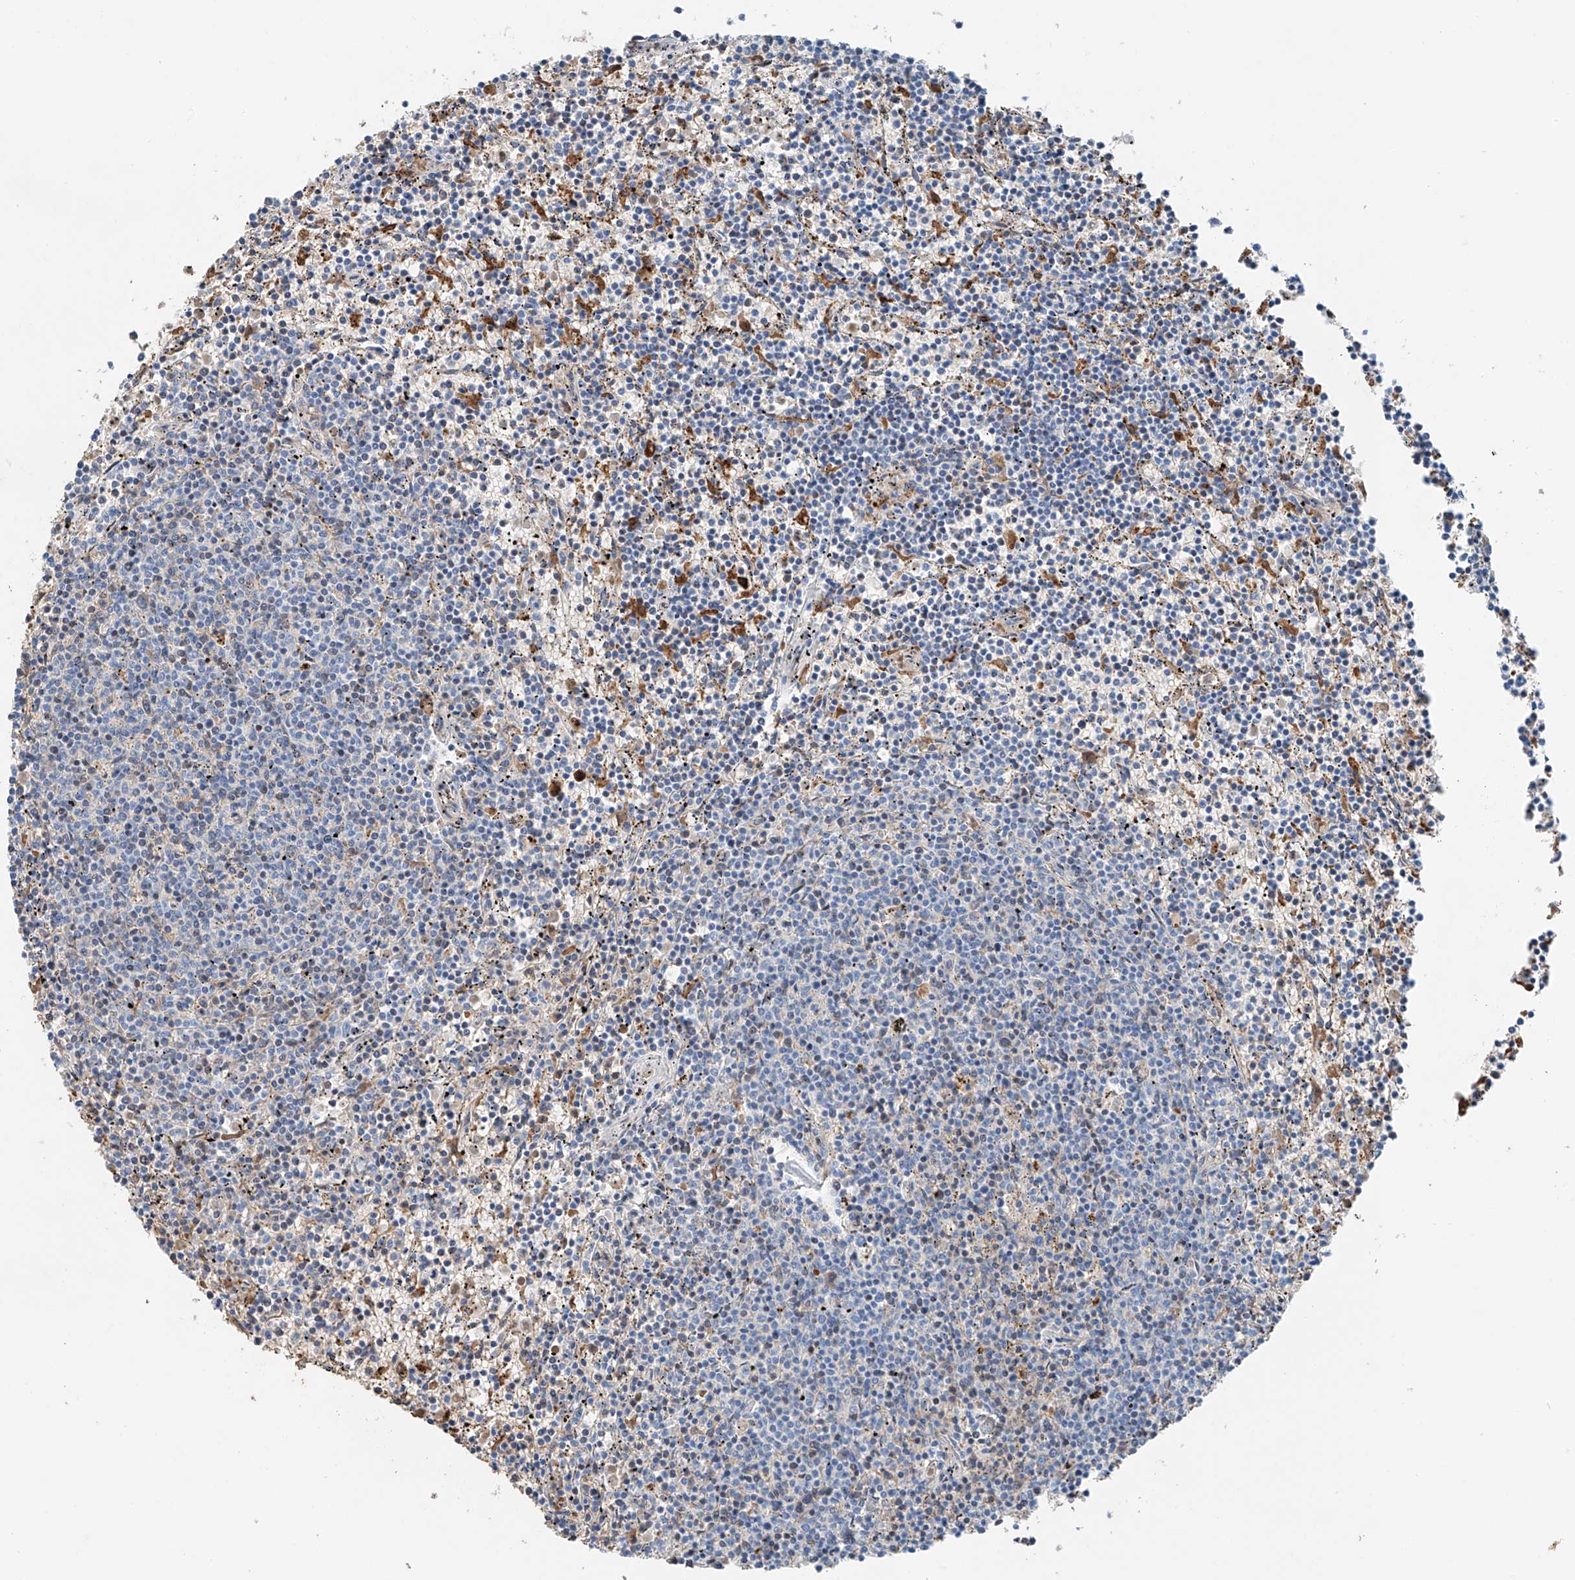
{"staining": {"intensity": "negative", "quantity": "none", "location": "none"}, "tissue": "lymphoma", "cell_type": "Tumor cells", "image_type": "cancer", "snomed": [{"axis": "morphology", "description": "Malignant lymphoma, non-Hodgkin's type, Low grade"}, {"axis": "topography", "description": "Spleen"}], "caption": "Immunohistochemical staining of low-grade malignant lymphoma, non-Hodgkin's type reveals no significant staining in tumor cells. The staining is performed using DAB (3,3'-diaminobenzidine) brown chromogen with nuclei counter-stained in using hematoxylin.", "gene": "TBXAS1", "patient": {"sex": "female", "age": 50}}